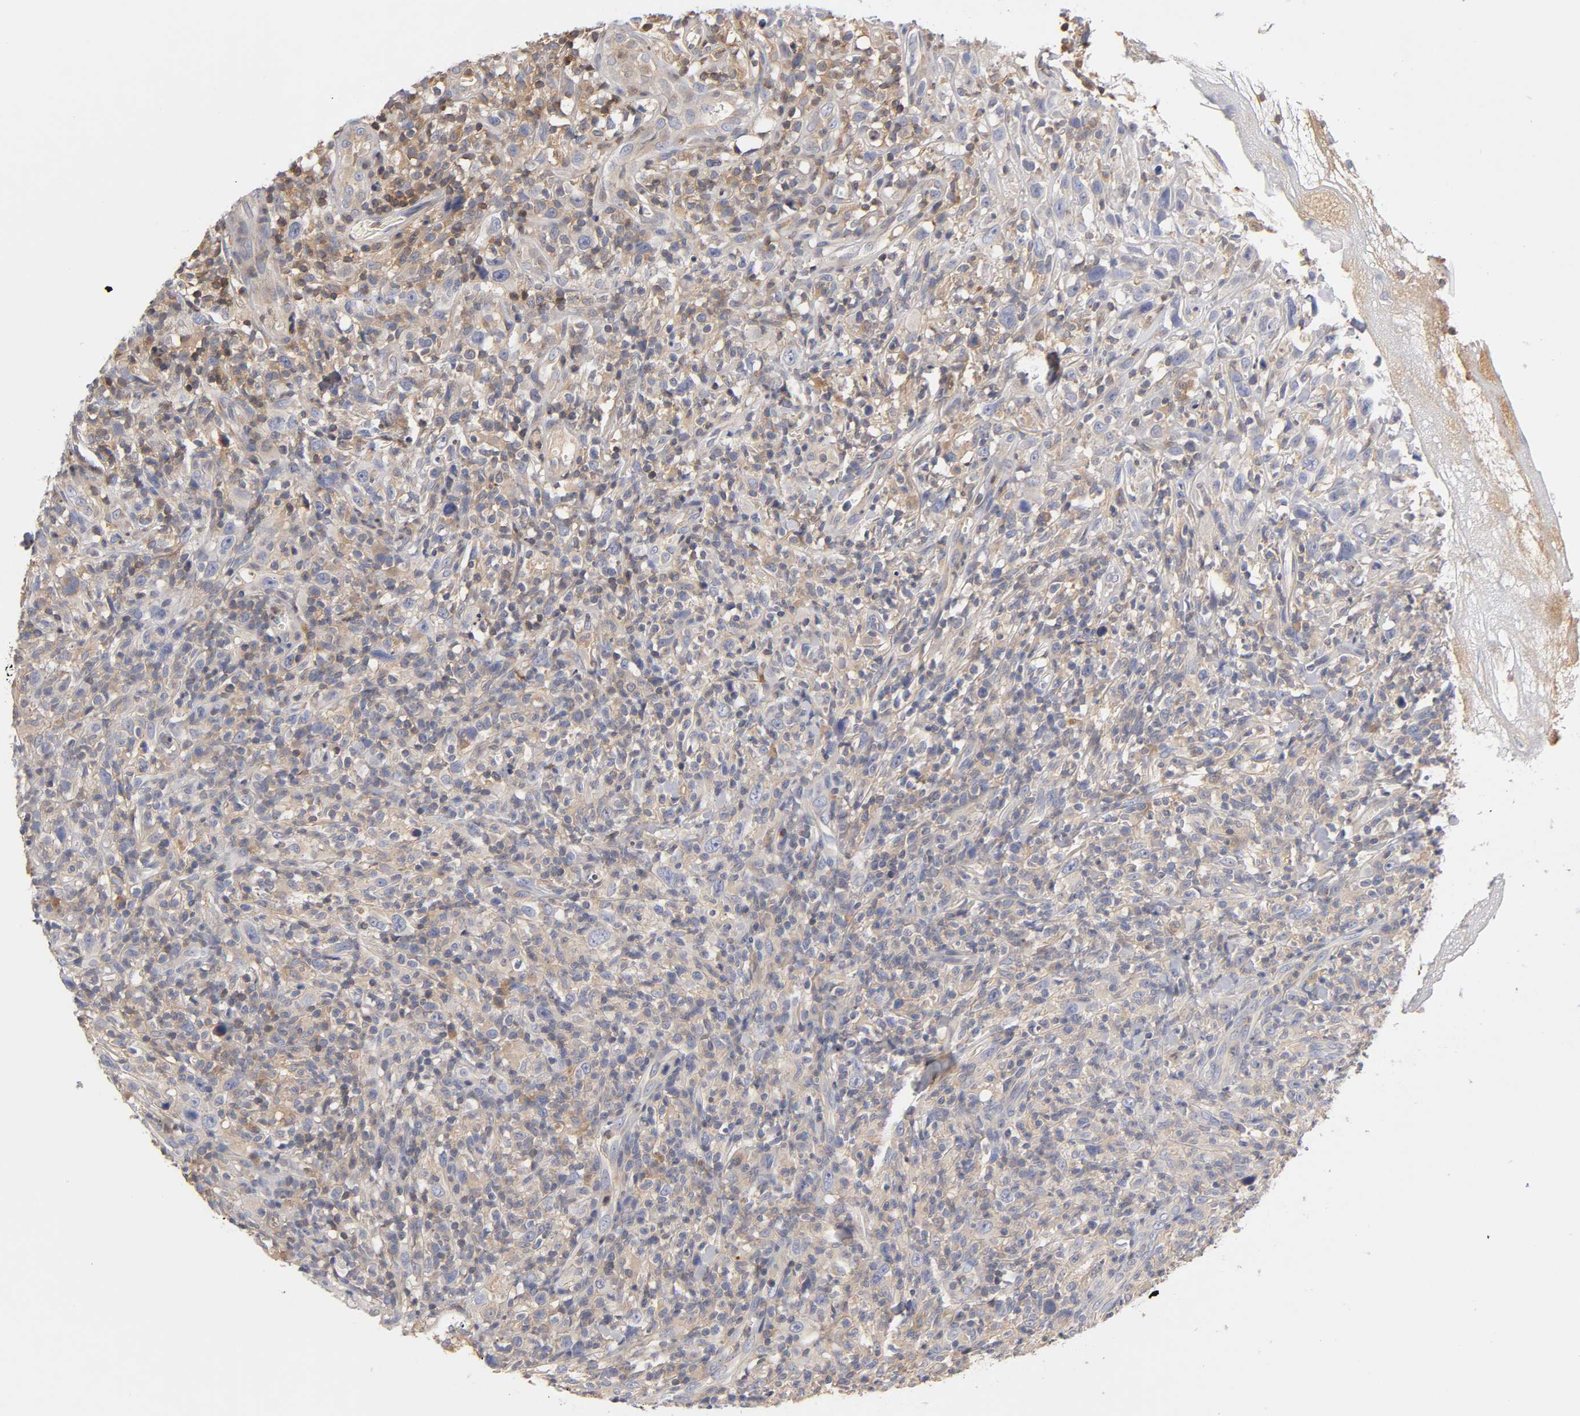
{"staining": {"intensity": "weak", "quantity": ">75%", "location": "cytoplasmic/membranous"}, "tissue": "thyroid cancer", "cell_type": "Tumor cells", "image_type": "cancer", "snomed": [{"axis": "morphology", "description": "Carcinoma, NOS"}, {"axis": "topography", "description": "Thyroid gland"}], "caption": "The immunohistochemical stain labels weak cytoplasmic/membranous expression in tumor cells of carcinoma (thyroid) tissue. (DAB (3,3'-diaminobenzidine) IHC with brightfield microscopy, high magnification).", "gene": "RHOA", "patient": {"sex": "female", "age": 77}}